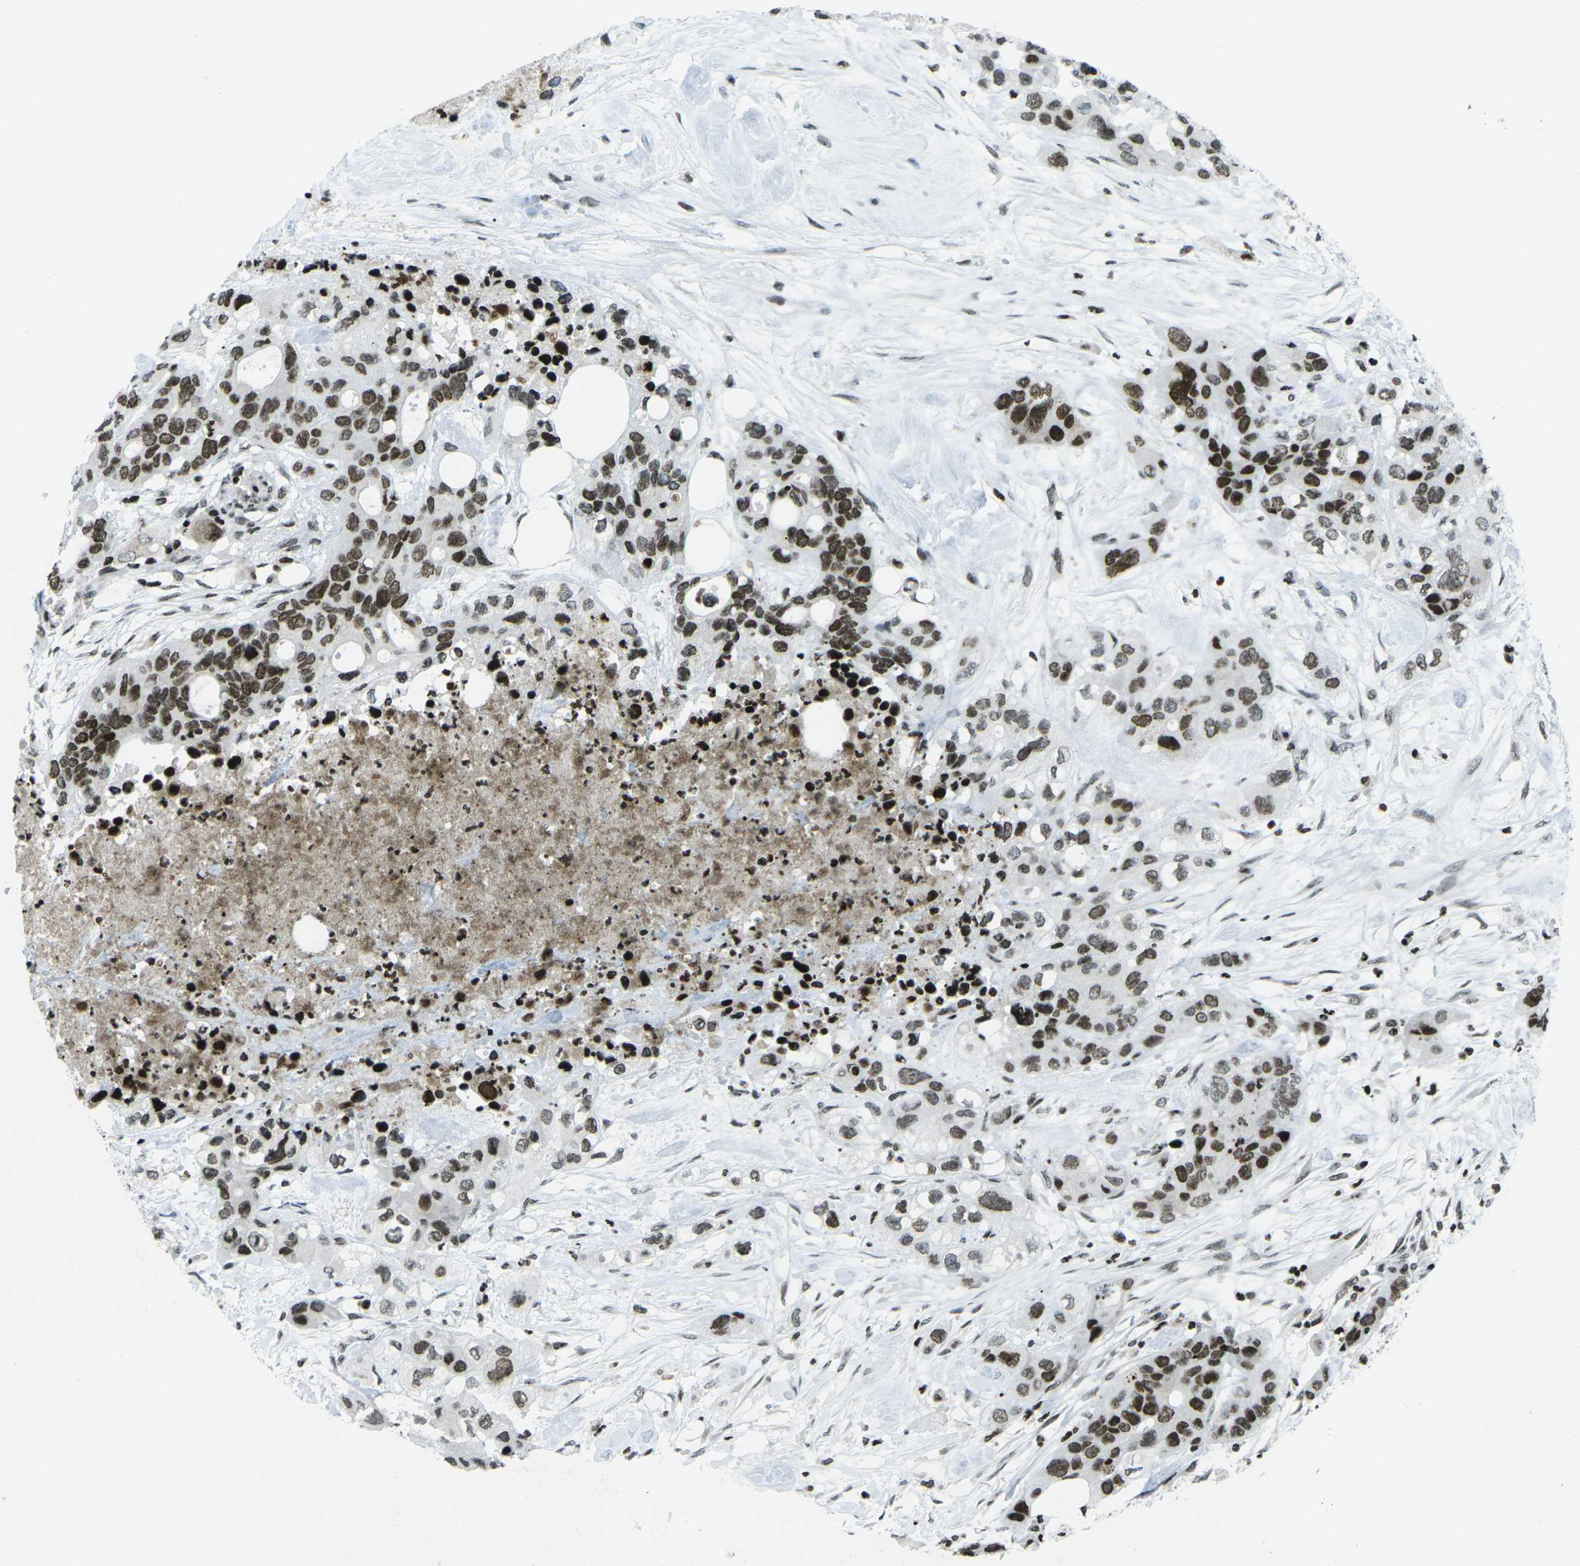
{"staining": {"intensity": "moderate", "quantity": ">75%", "location": "nuclear"}, "tissue": "pancreatic cancer", "cell_type": "Tumor cells", "image_type": "cancer", "snomed": [{"axis": "morphology", "description": "Adenocarcinoma, NOS"}, {"axis": "topography", "description": "Pancreas"}], "caption": "Immunohistochemistry image of human pancreatic cancer (adenocarcinoma) stained for a protein (brown), which shows medium levels of moderate nuclear expression in about >75% of tumor cells.", "gene": "EME1", "patient": {"sex": "female", "age": 71}}